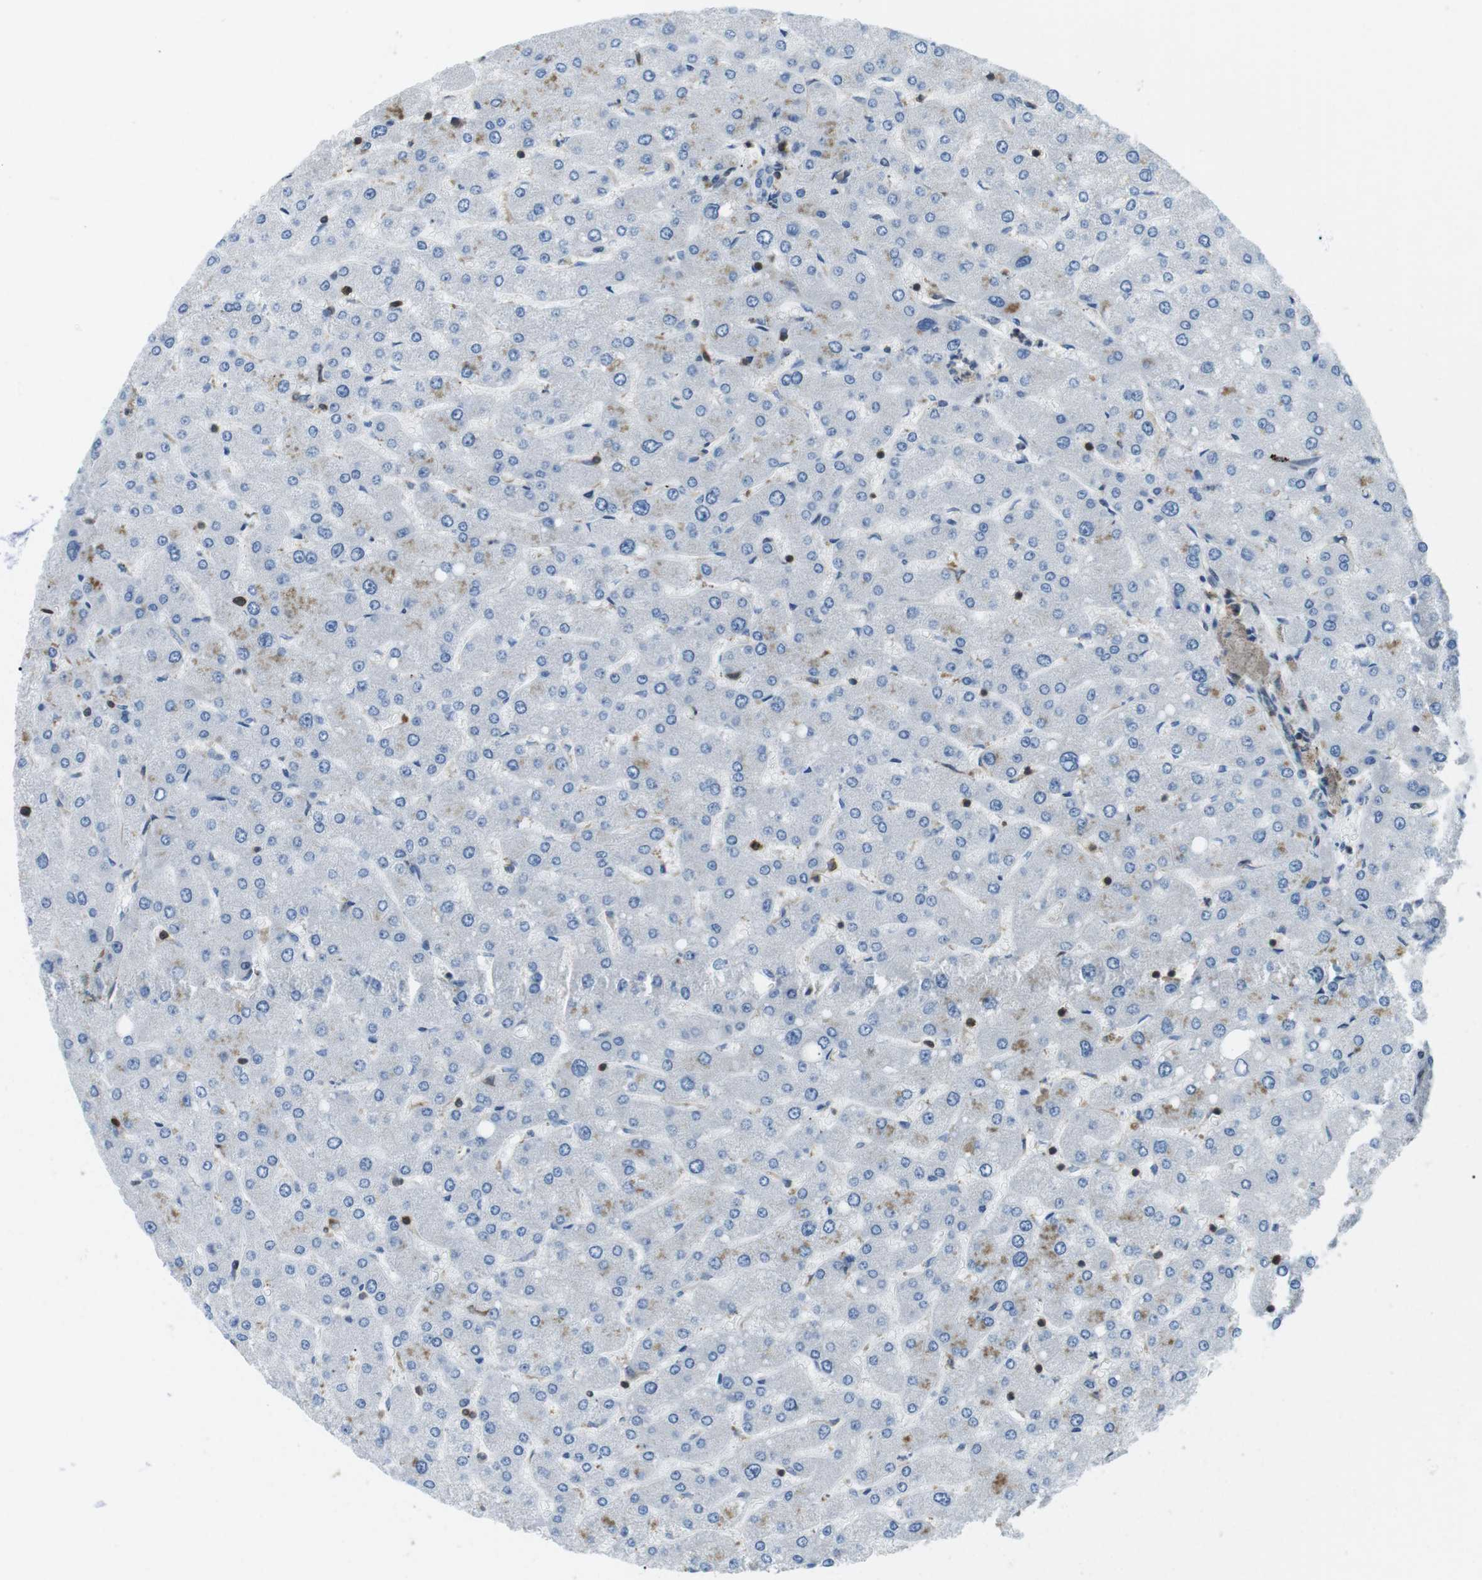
{"staining": {"intensity": "negative", "quantity": "none", "location": "none"}, "tissue": "liver", "cell_type": "Cholangiocytes", "image_type": "normal", "snomed": [{"axis": "morphology", "description": "Normal tissue, NOS"}, {"axis": "topography", "description": "Liver"}], "caption": "This photomicrograph is of unremarkable liver stained with immunohistochemistry (IHC) to label a protein in brown with the nuclei are counter-stained blue. There is no staining in cholangiocytes.", "gene": "STK10", "patient": {"sex": "male", "age": 55}}